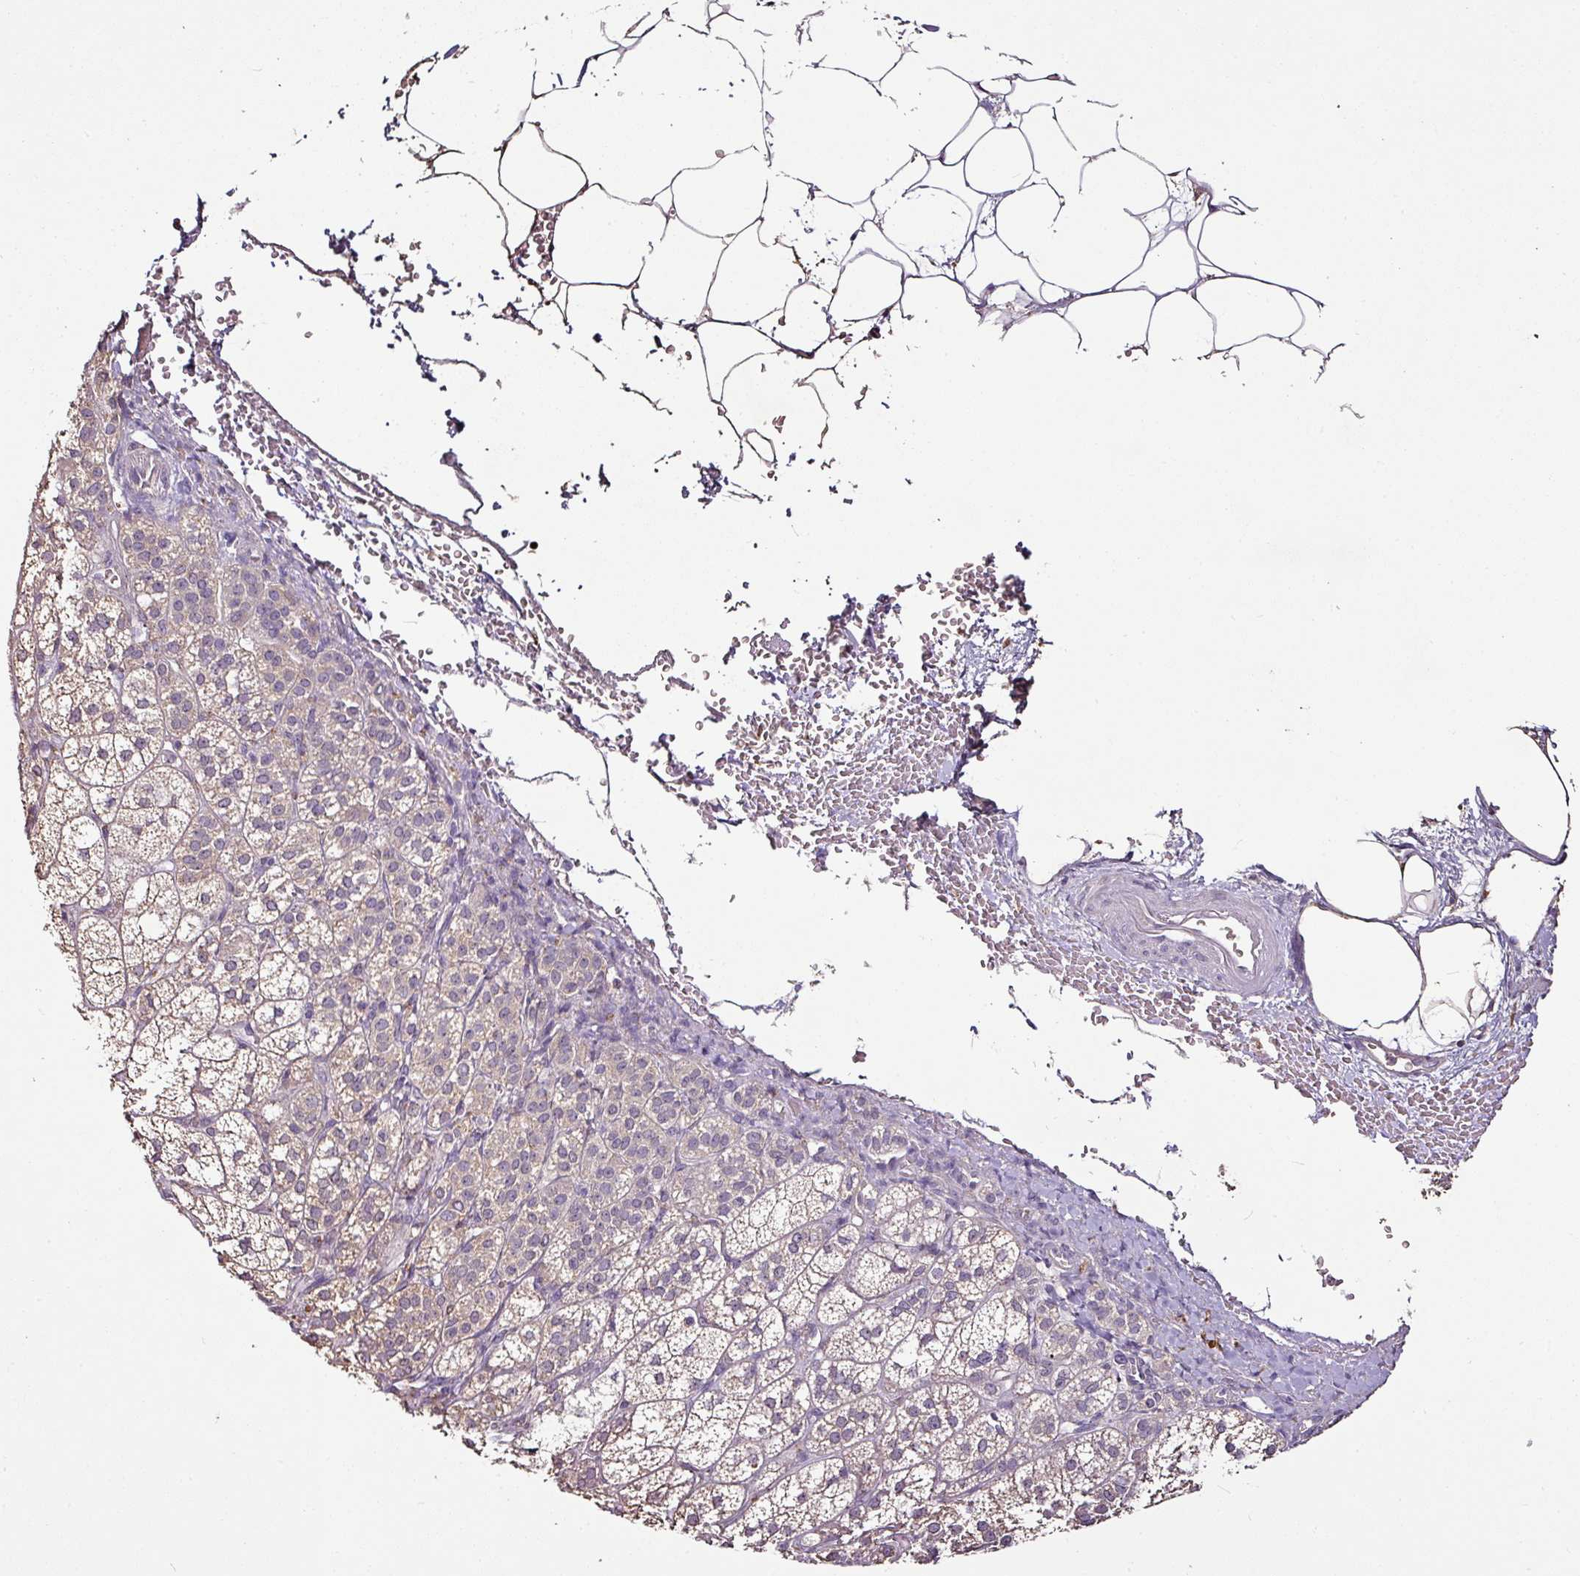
{"staining": {"intensity": "moderate", "quantity": "25%-75%", "location": "cytoplasmic/membranous"}, "tissue": "adrenal gland", "cell_type": "Glandular cells", "image_type": "normal", "snomed": [{"axis": "morphology", "description": "Normal tissue, NOS"}, {"axis": "topography", "description": "Adrenal gland"}], "caption": "This image shows immunohistochemistry staining of unremarkable human adrenal gland, with medium moderate cytoplasmic/membranous expression in approximately 25%-75% of glandular cells.", "gene": "RPL38", "patient": {"sex": "female", "age": 60}}